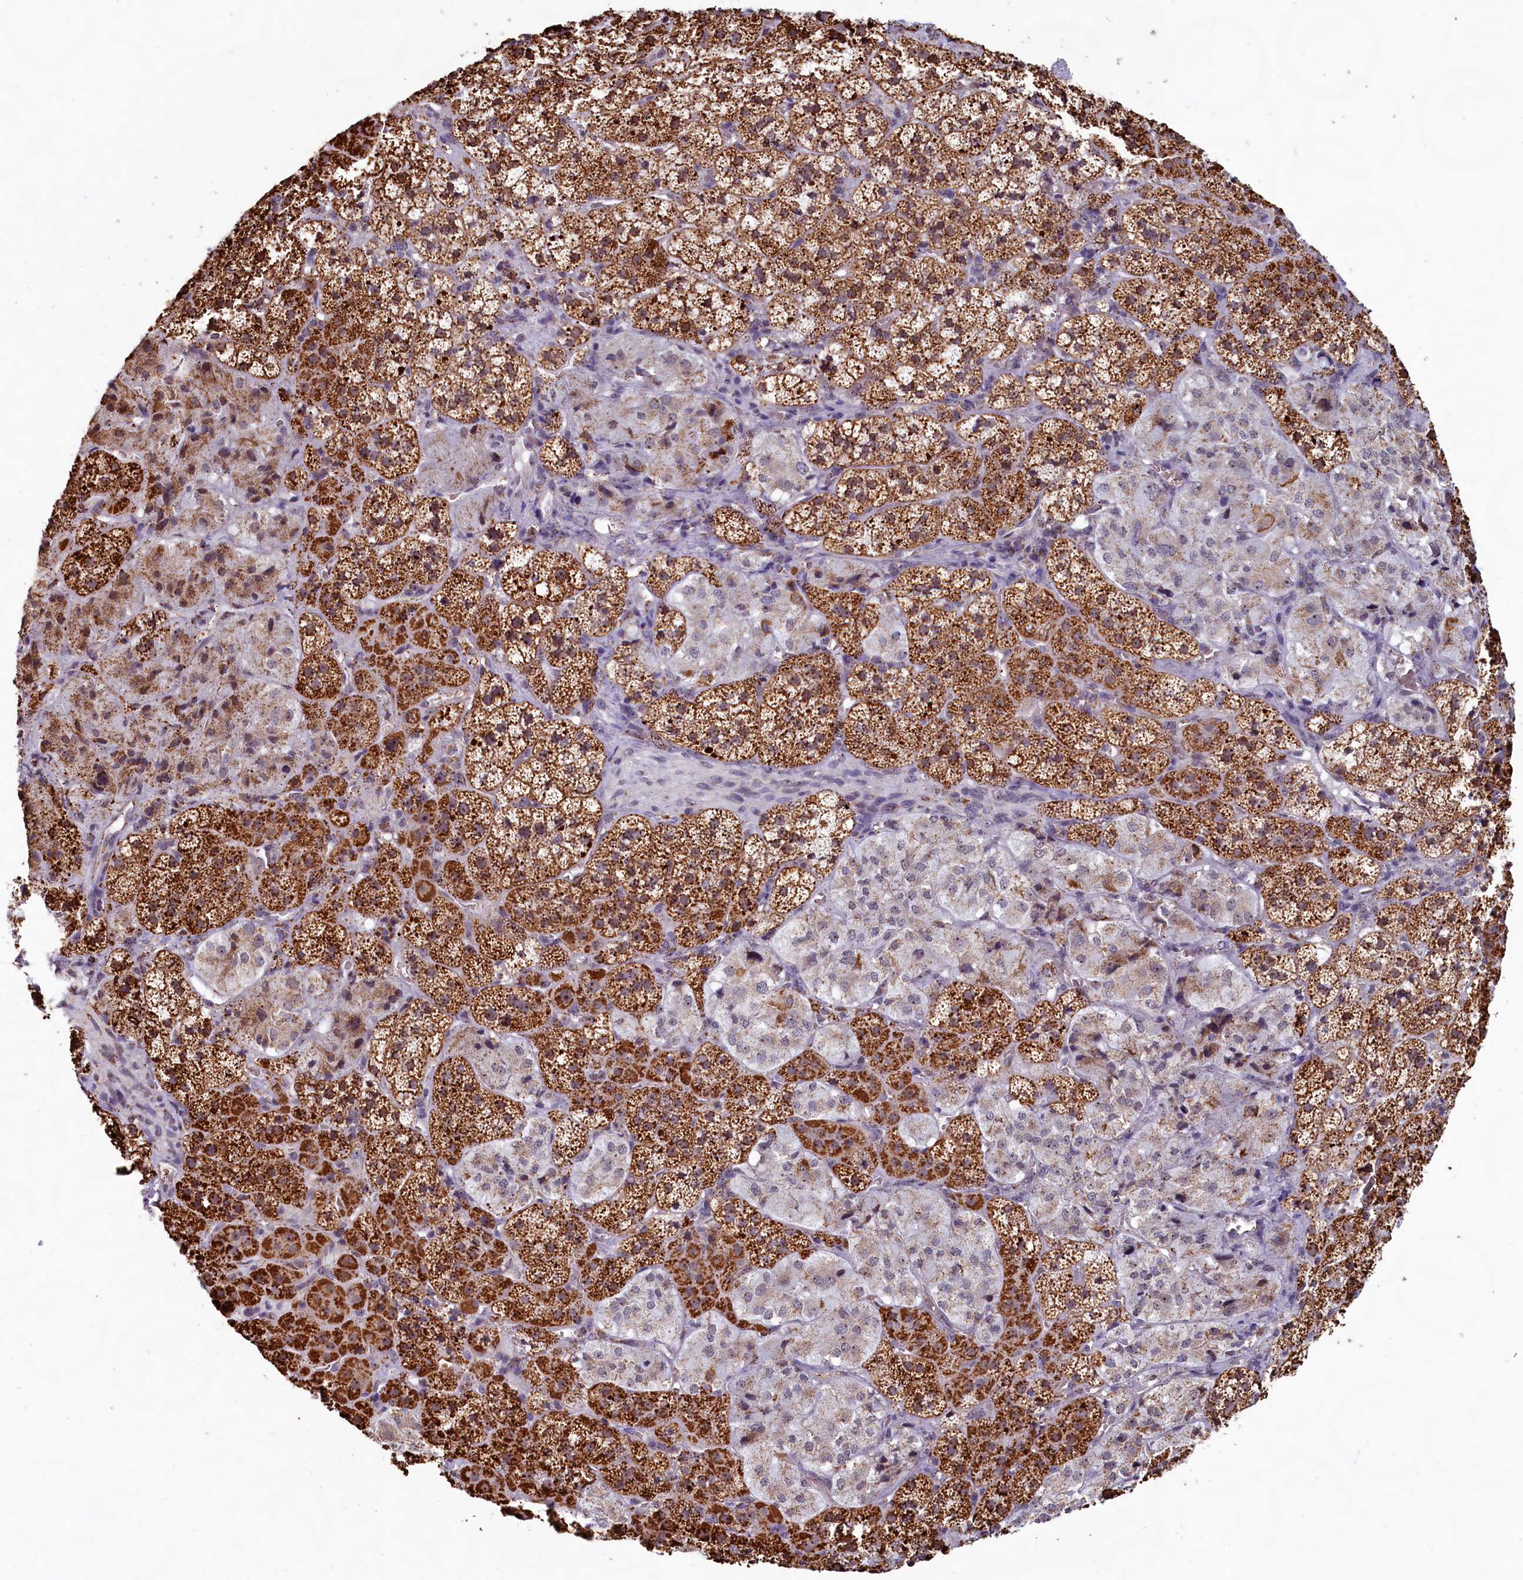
{"staining": {"intensity": "strong", "quantity": ">75%", "location": "cytoplasmic/membranous"}, "tissue": "adrenal gland", "cell_type": "Glandular cells", "image_type": "normal", "snomed": [{"axis": "morphology", "description": "Normal tissue, NOS"}, {"axis": "topography", "description": "Adrenal gland"}], "caption": "The image reveals a brown stain indicating the presence of a protein in the cytoplasmic/membranous of glandular cells in adrenal gland. (DAB IHC, brown staining for protein, blue staining for nuclei).", "gene": "C1D", "patient": {"sex": "female", "age": 44}}